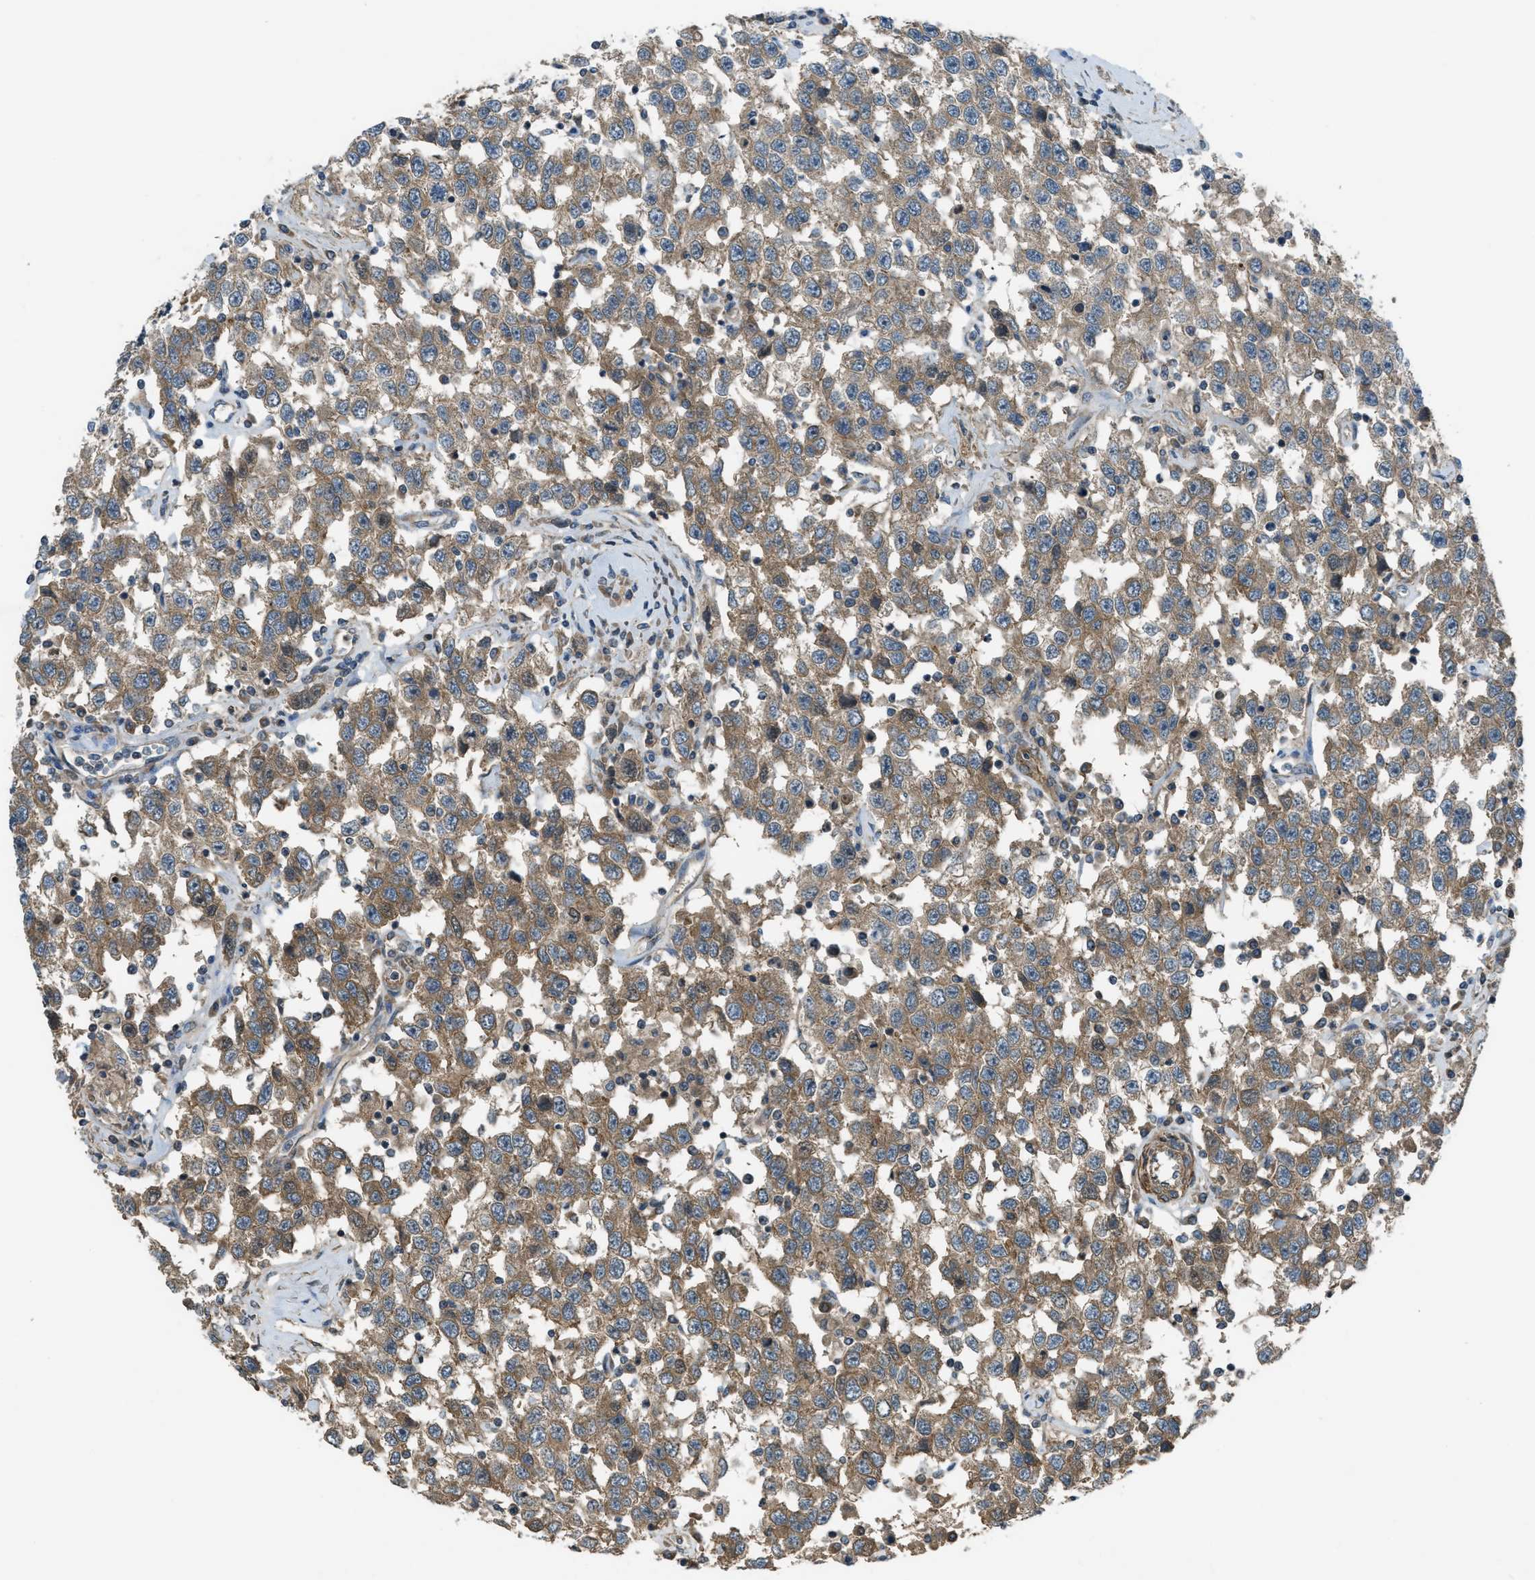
{"staining": {"intensity": "moderate", "quantity": ">75%", "location": "cytoplasmic/membranous"}, "tissue": "testis cancer", "cell_type": "Tumor cells", "image_type": "cancer", "snomed": [{"axis": "morphology", "description": "Seminoma, NOS"}, {"axis": "topography", "description": "Testis"}], "caption": "This micrograph displays immunohistochemistry staining of human testis seminoma, with medium moderate cytoplasmic/membranous positivity in approximately >75% of tumor cells.", "gene": "VEZT", "patient": {"sex": "male", "age": 41}}